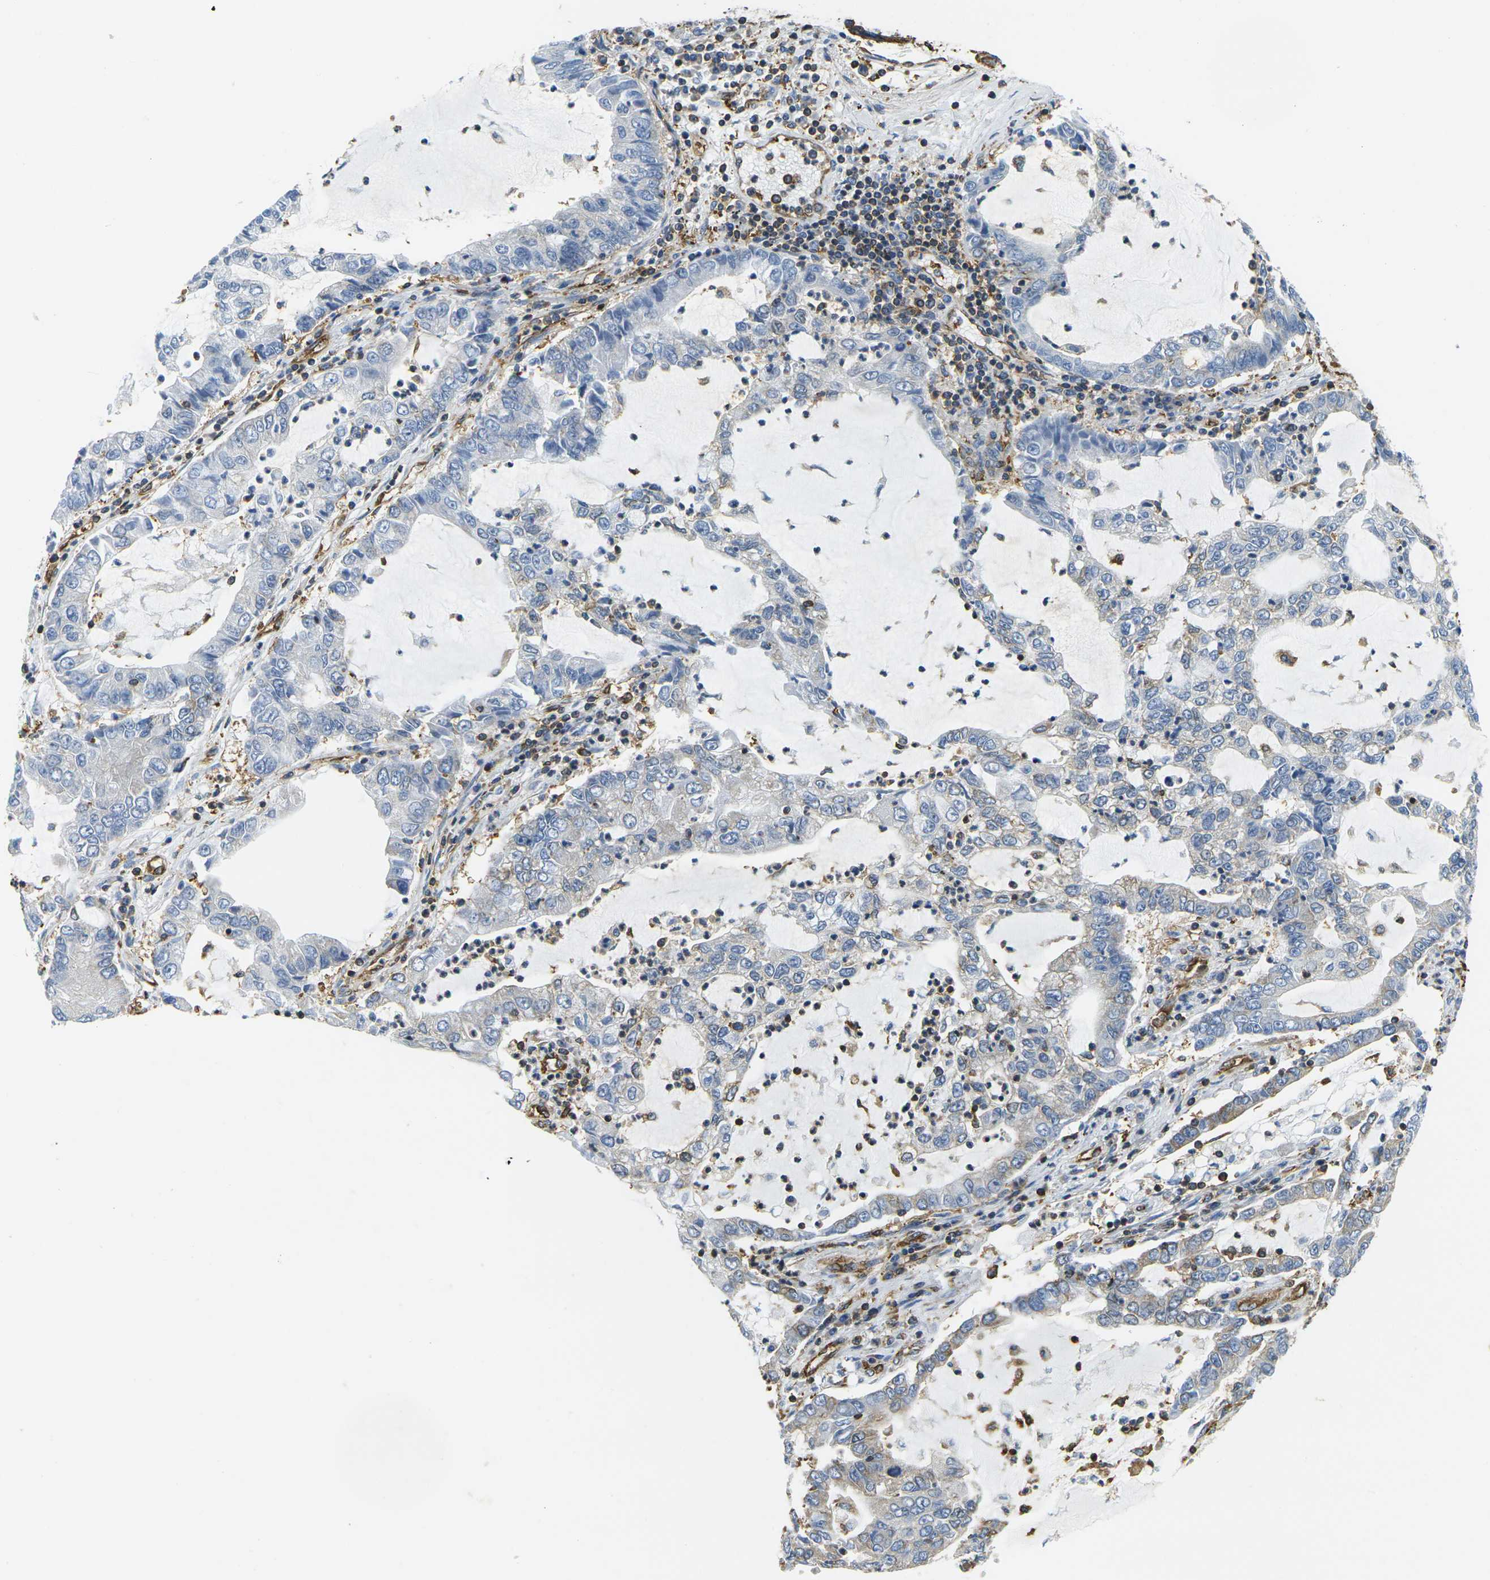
{"staining": {"intensity": "weak", "quantity": "<25%", "location": "cytoplasmic/membranous"}, "tissue": "lung cancer", "cell_type": "Tumor cells", "image_type": "cancer", "snomed": [{"axis": "morphology", "description": "Adenocarcinoma, NOS"}, {"axis": "topography", "description": "Lung"}], "caption": "Tumor cells show no significant staining in lung adenocarcinoma.", "gene": "FAM110D", "patient": {"sex": "female", "age": 51}}